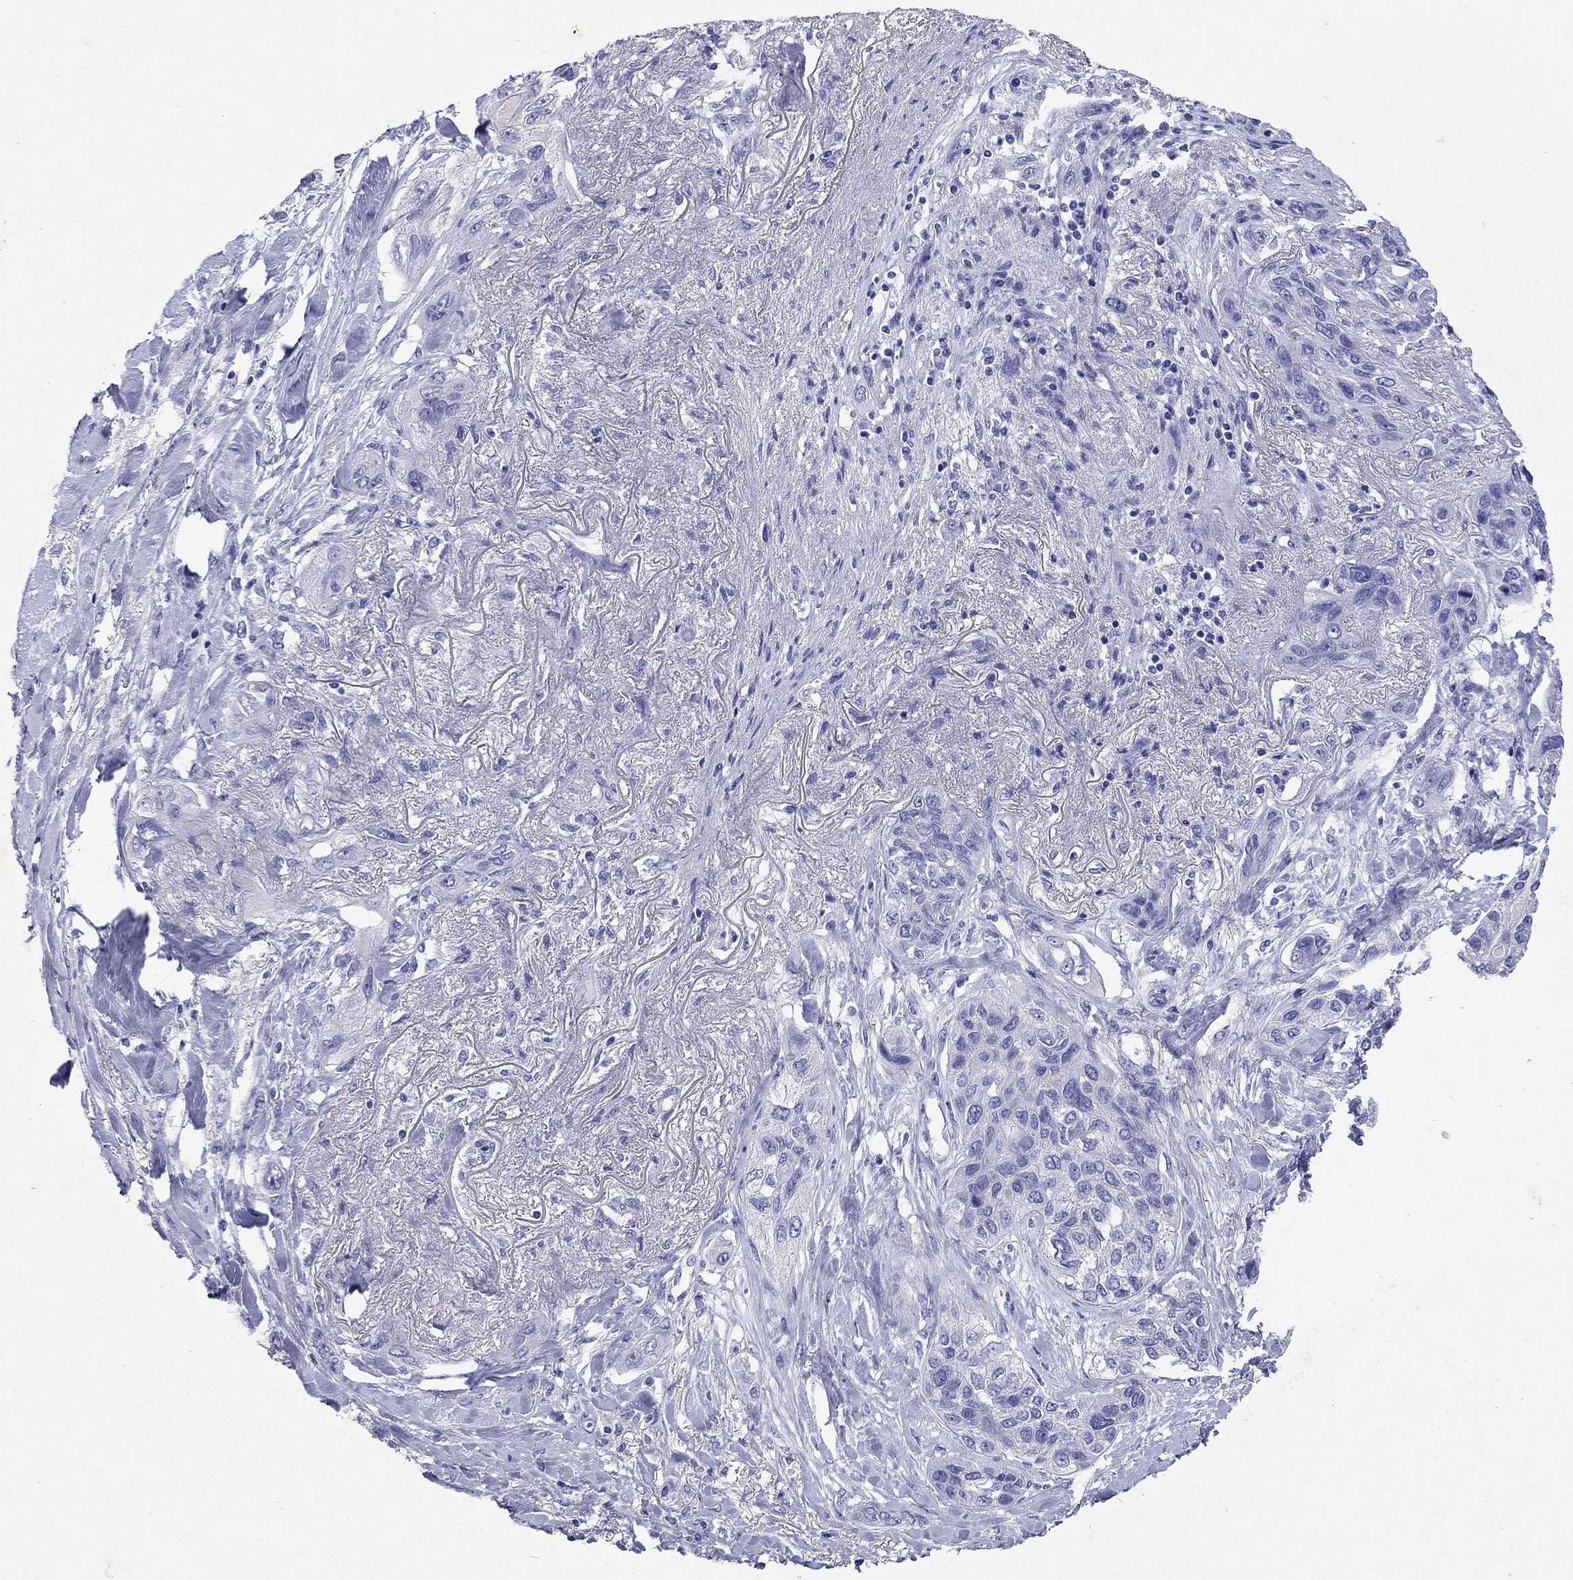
{"staining": {"intensity": "negative", "quantity": "none", "location": "none"}, "tissue": "lung cancer", "cell_type": "Tumor cells", "image_type": "cancer", "snomed": [{"axis": "morphology", "description": "Squamous cell carcinoma, NOS"}, {"axis": "topography", "description": "Lung"}], "caption": "This is an IHC micrograph of lung squamous cell carcinoma. There is no staining in tumor cells.", "gene": "ARMC12", "patient": {"sex": "female", "age": 70}}